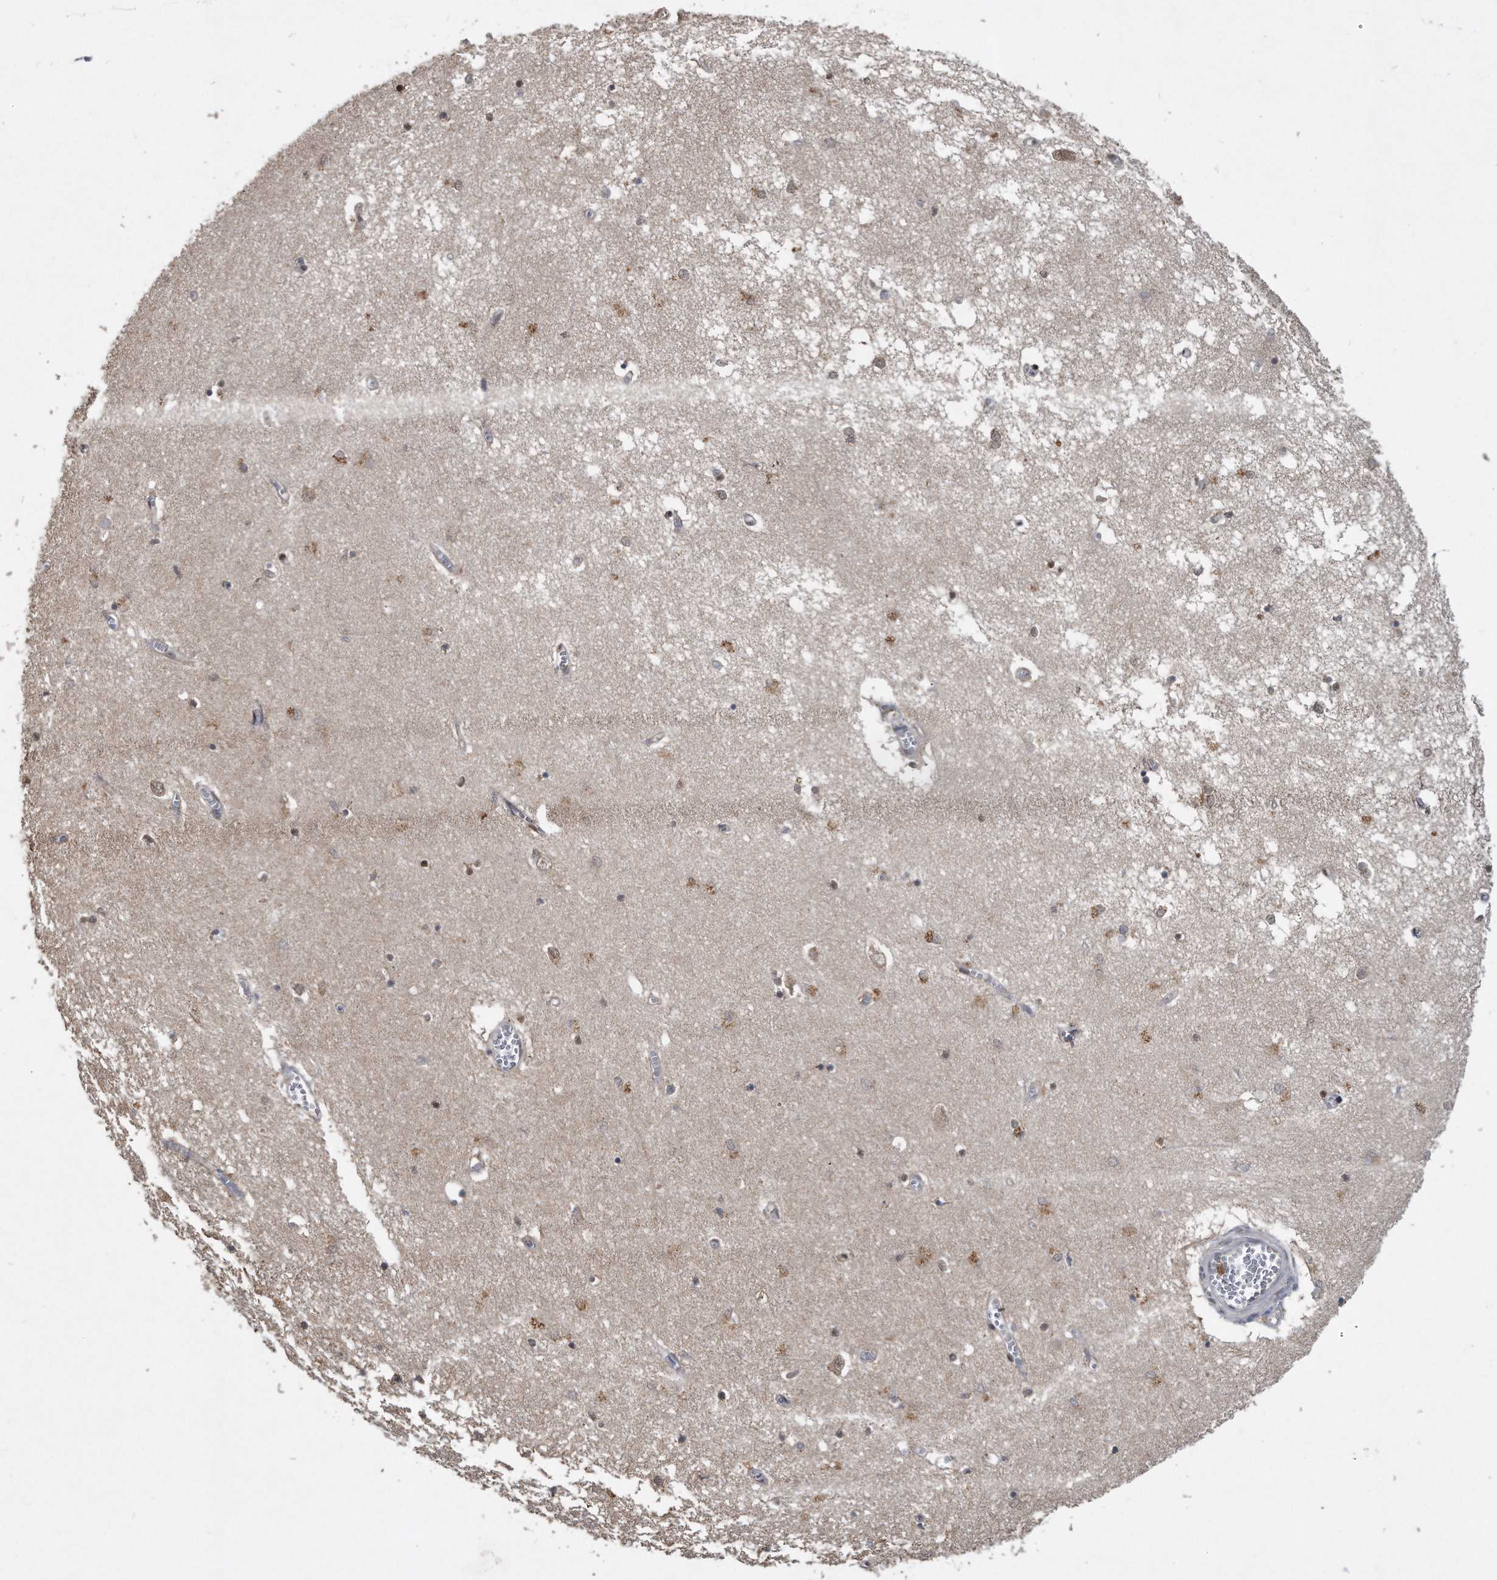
{"staining": {"intensity": "moderate", "quantity": "25%-75%", "location": "cytoplasmic/membranous"}, "tissue": "hippocampus", "cell_type": "Glial cells", "image_type": "normal", "snomed": [{"axis": "morphology", "description": "Normal tissue, NOS"}, {"axis": "topography", "description": "Hippocampus"}], "caption": "A medium amount of moderate cytoplasmic/membranous positivity is present in about 25%-75% of glial cells in benign hippocampus.", "gene": "CRYZL1", "patient": {"sex": "male", "age": 70}}